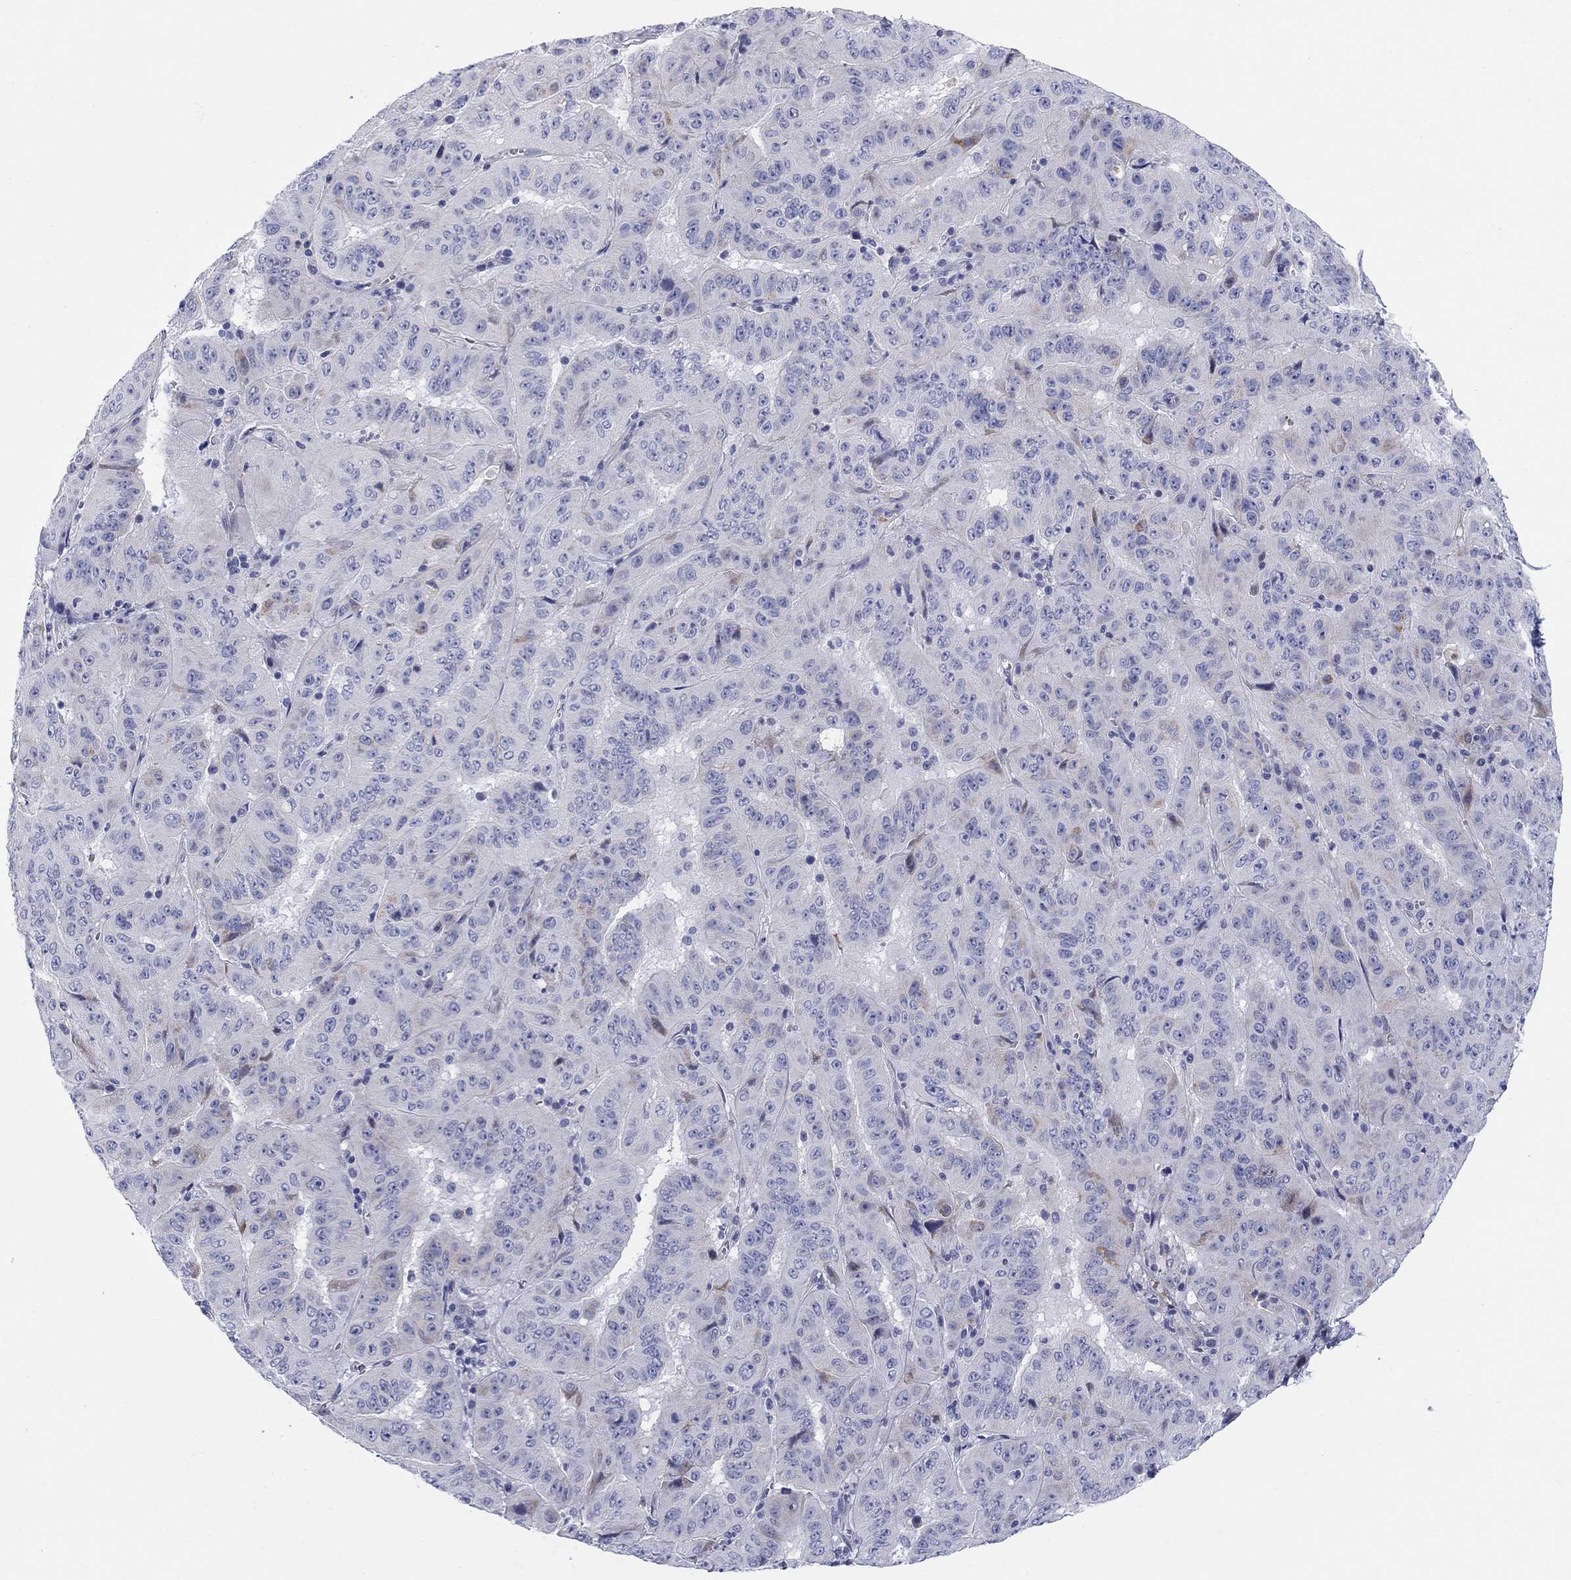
{"staining": {"intensity": "negative", "quantity": "none", "location": "none"}, "tissue": "pancreatic cancer", "cell_type": "Tumor cells", "image_type": "cancer", "snomed": [{"axis": "morphology", "description": "Adenocarcinoma, NOS"}, {"axis": "topography", "description": "Pancreas"}], "caption": "Micrograph shows no protein expression in tumor cells of pancreatic cancer tissue.", "gene": "HEATR4", "patient": {"sex": "male", "age": 63}}